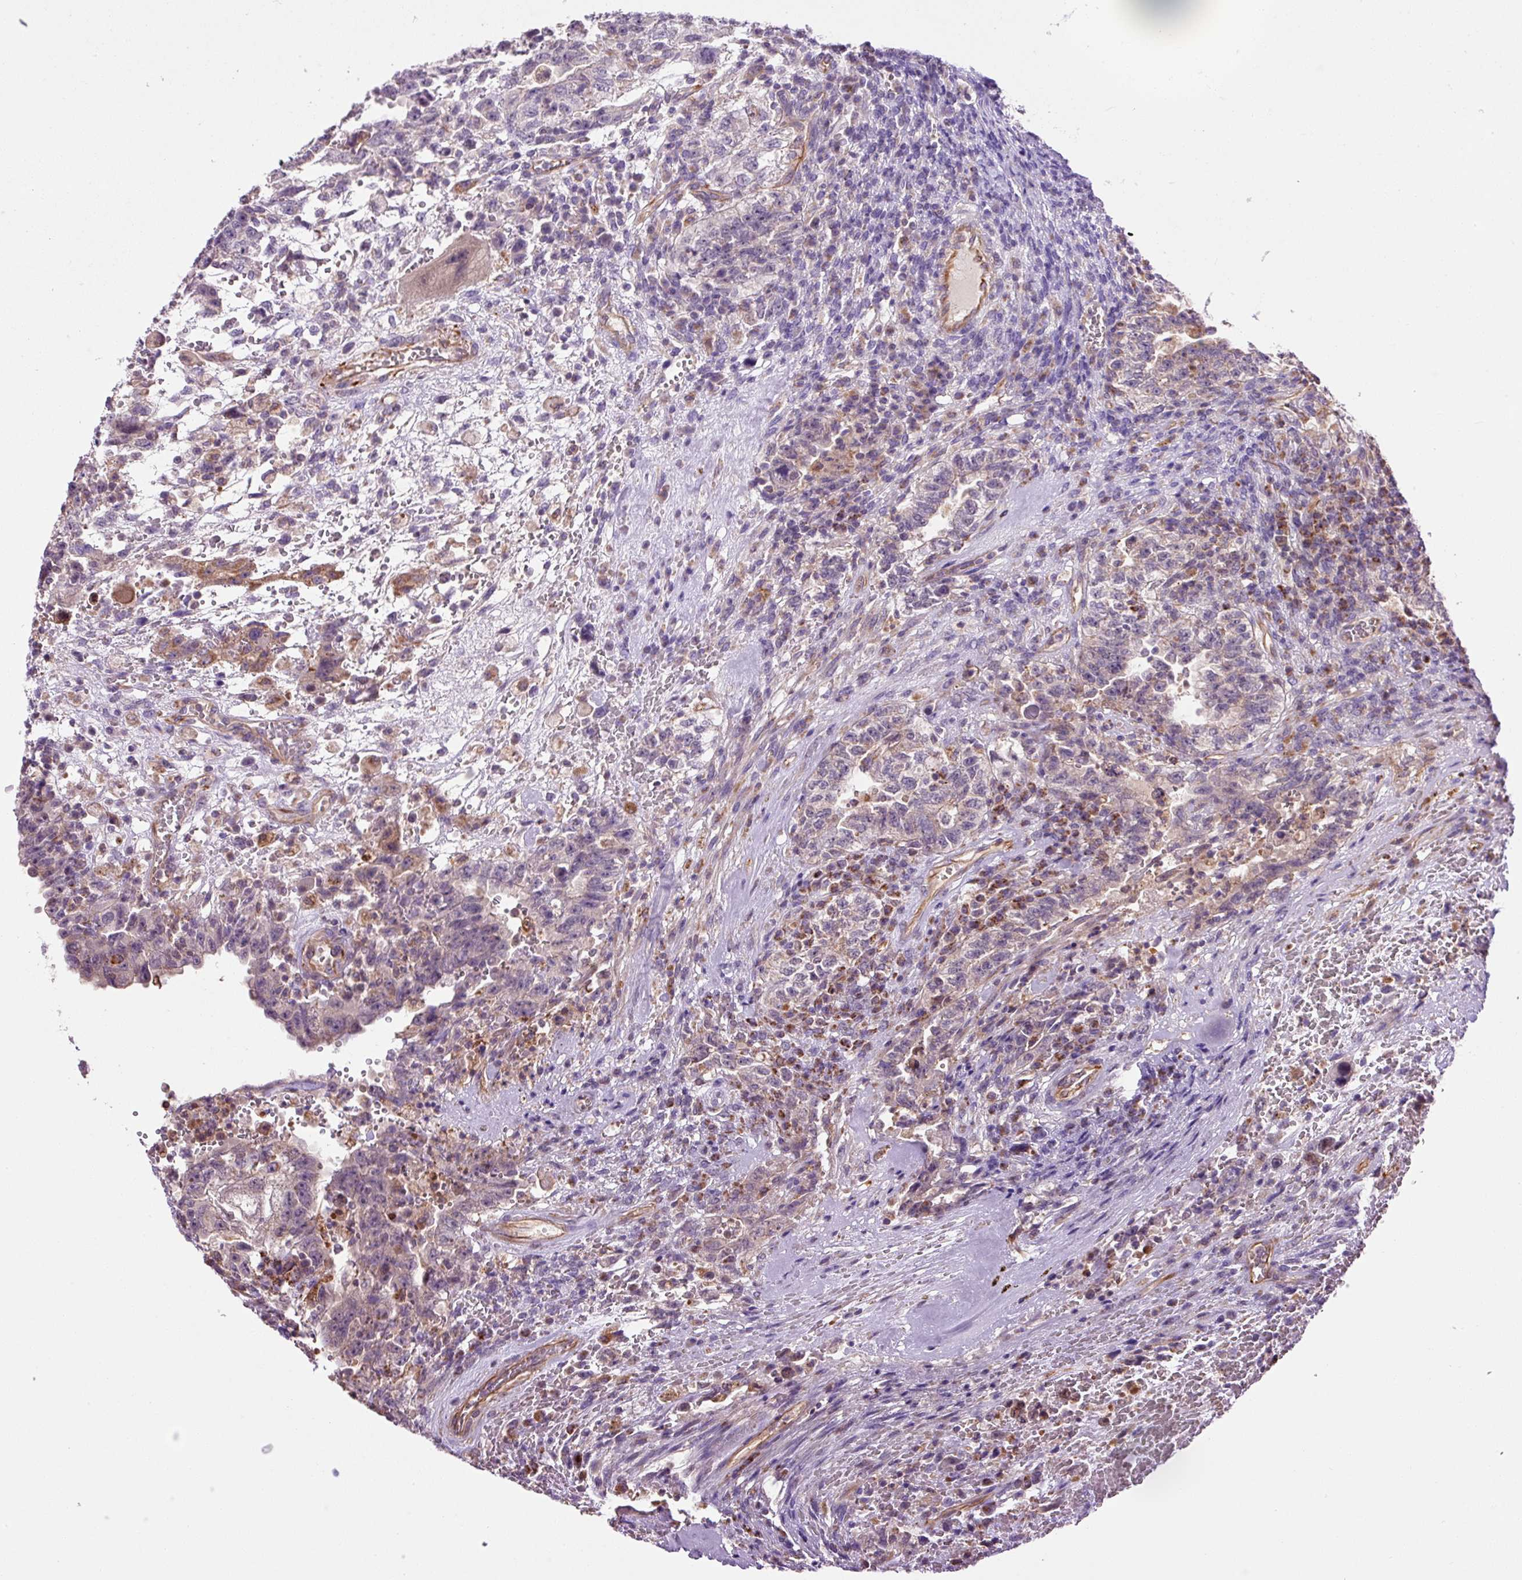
{"staining": {"intensity": "moderate", "quantity": "<25%", "location": "cytoplasmic/membranous"}, "tissue": "testis cancer", "cell_type": "Tumor cells", "image_type": "cancer", "snomed": [{"axis": "morphology", "description": "Carcinoma, Embryonal, NOS"}, {"axis": "topography", "description": "Testis"}], "caption": "Brown immunohistochemical staining in testis cancer (embryonal carcinoma) displays moderate cytoplasmic/membranous positivity in about <25% of tumor cells.", "gene": "PCK2", "patient": {"sex": "male", "age": 26}}